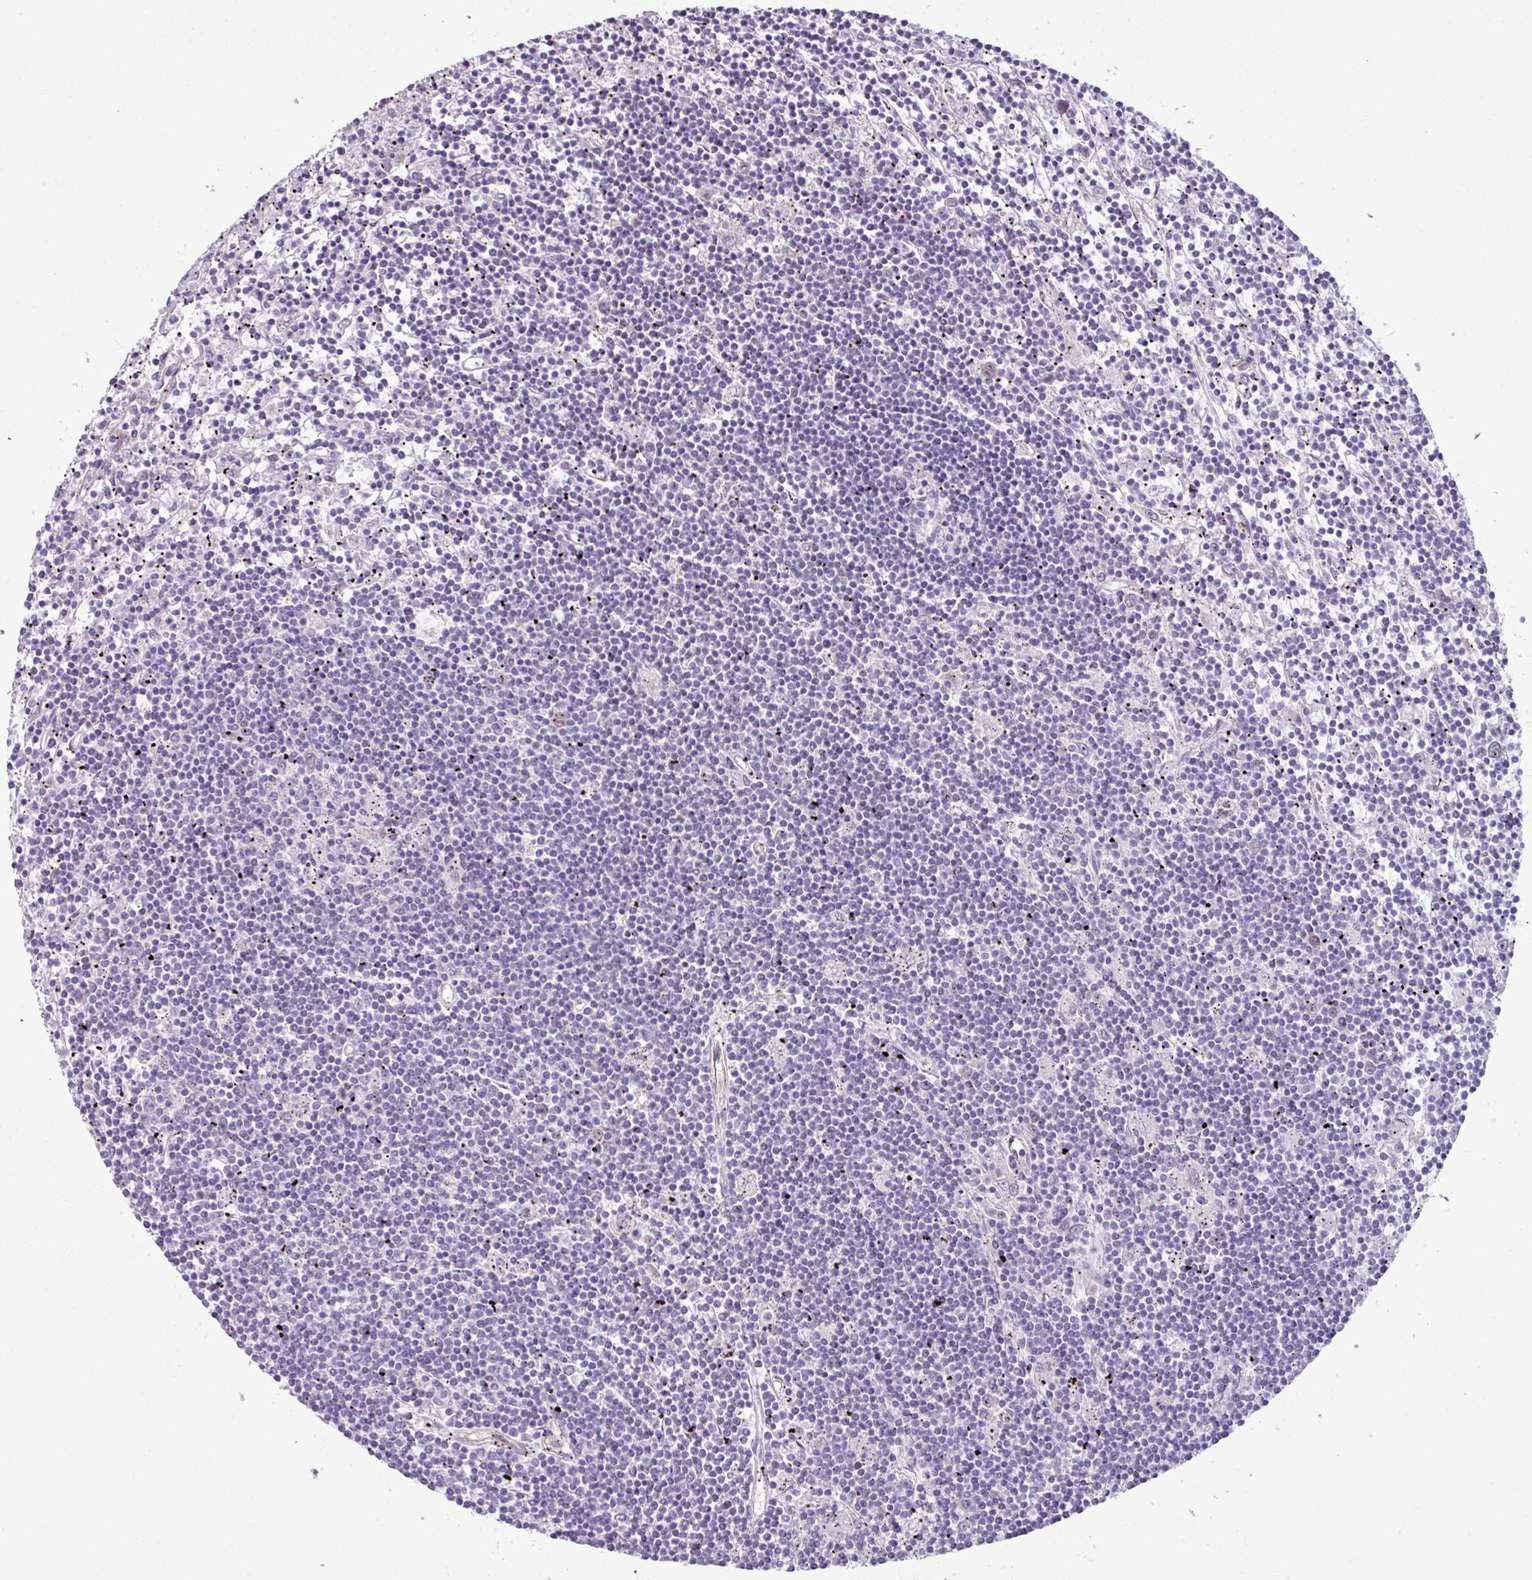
{"staining": {"intensity": "negative", "quantity": "none", "location": "none"}, "tissue": "lymphoma", "cell_type": "Tumor cells", "image_type": "cancer", "snomed": [{"axis": "morphology", "description": "Malignant lymphoma, non-Hodgkin's type, Low grade"}, {"axis": "topography", "description": "Spleen"}], "caption": "DAB (3,3'-diaminobenzidine) immunohistochemical staining of lymphoma shows no significant staining in tumor cells.", "gene": "TTLL12", "patient": {"sex": "male", "age": 76}}